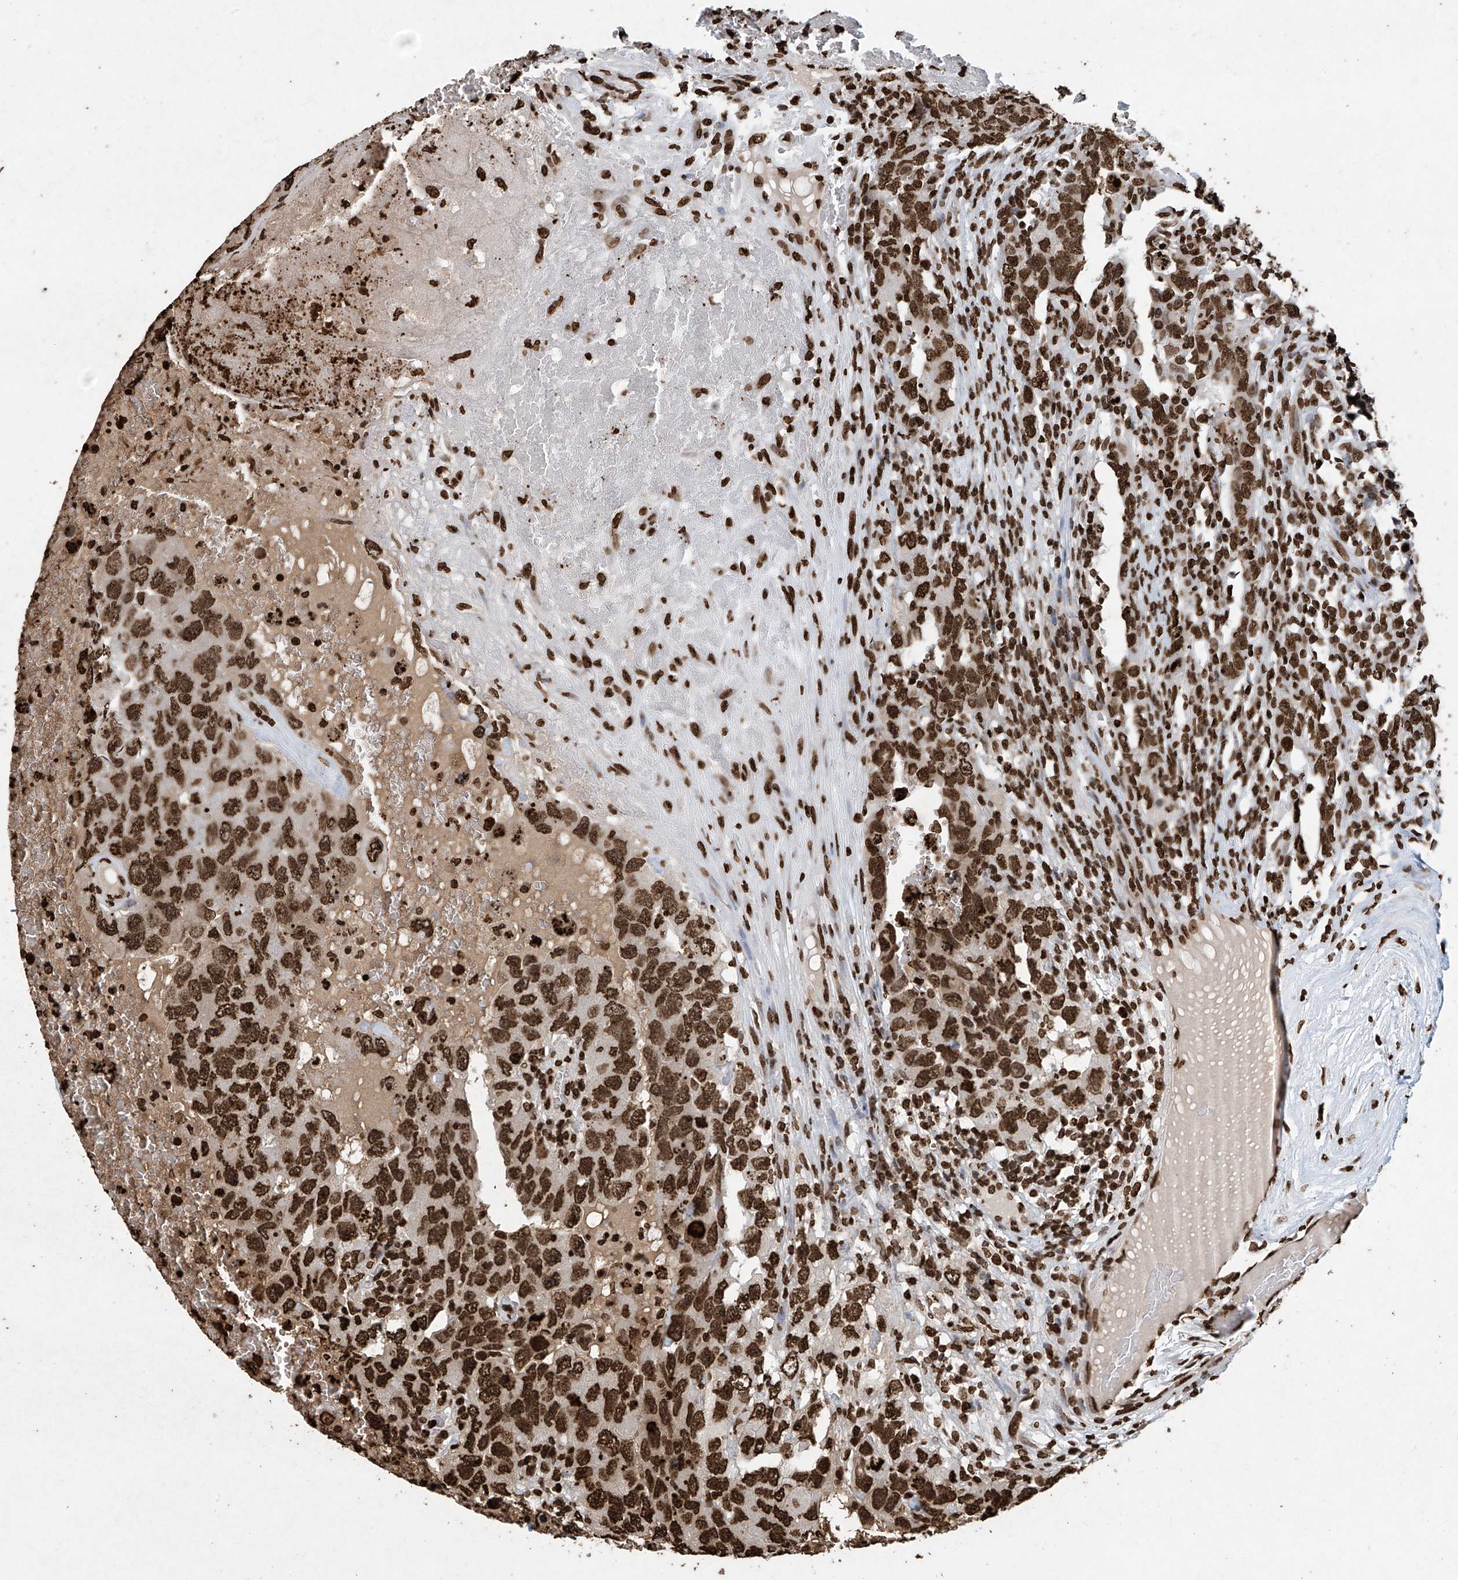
{"staining": {"intensity": "strong", "quantity": ">75%", "location": "nuclear"}, "tissue": "testis cancer", "cell_type": "Tumor cells", "image_type": "cancer", "snomed": [{"axis": "morphology", "description": "Carcinoma, Embryonal, NOS"}, {"axis": "topography", "description": "Testis"}], "caption": "A micrograph of testis cancer (embryonal carcinoma) stained for a protein demonstrates strong nuclear brown staining in tumor cells. The staining was performed using DAB (3,3'-diaminobenzidine) to visualize the protein expression in brown, while the nuclei were stained in blue with hematoxylin (Magnification: 20x).", "gene": "H3-3A", "patient": {"sex": "male", "age": 26}}